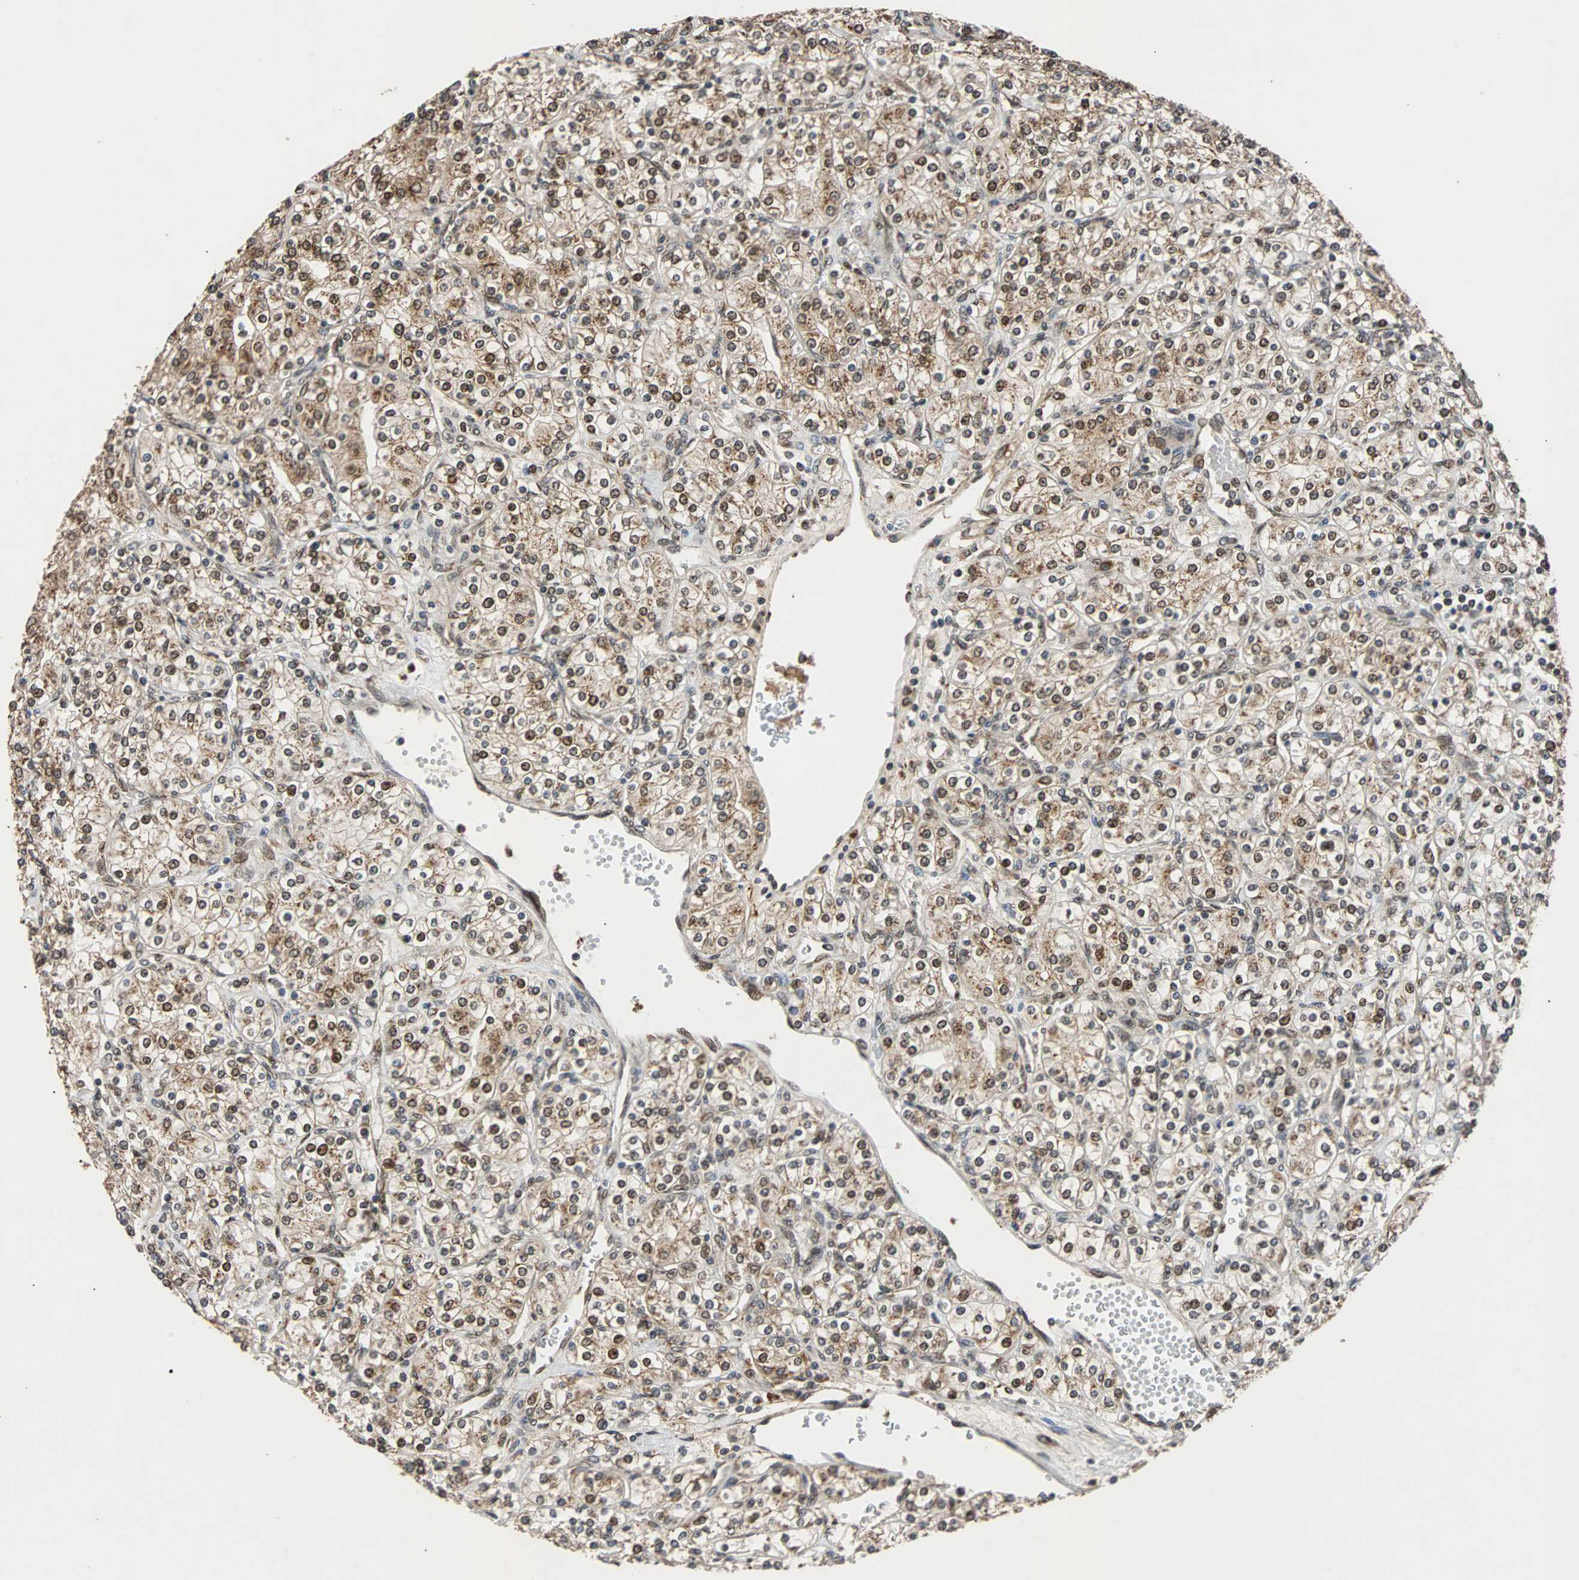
{"staining": {"intensity": "moderate", "quantity": ">75%", "location": "cytoplasmic/membranous,nuclear"}, "tissue": "renal cancer", "cell_type": "Tumor cells", "image_type": "cancer", "snomed": [{"axis": "morphology", "description": "Adenocarcinoma, NOS"}, {"axis": "topography", "description": "Kidney"}], "caption": "Protein positivity by immunohistochemistry reveals moderate cytoplasmic/membranous and nuclear staining in about >75% of tumor cells in renal cancer (adenocarcinoma).", "gene": "USP31", "patient": {"sex": "male", "age": 77}}